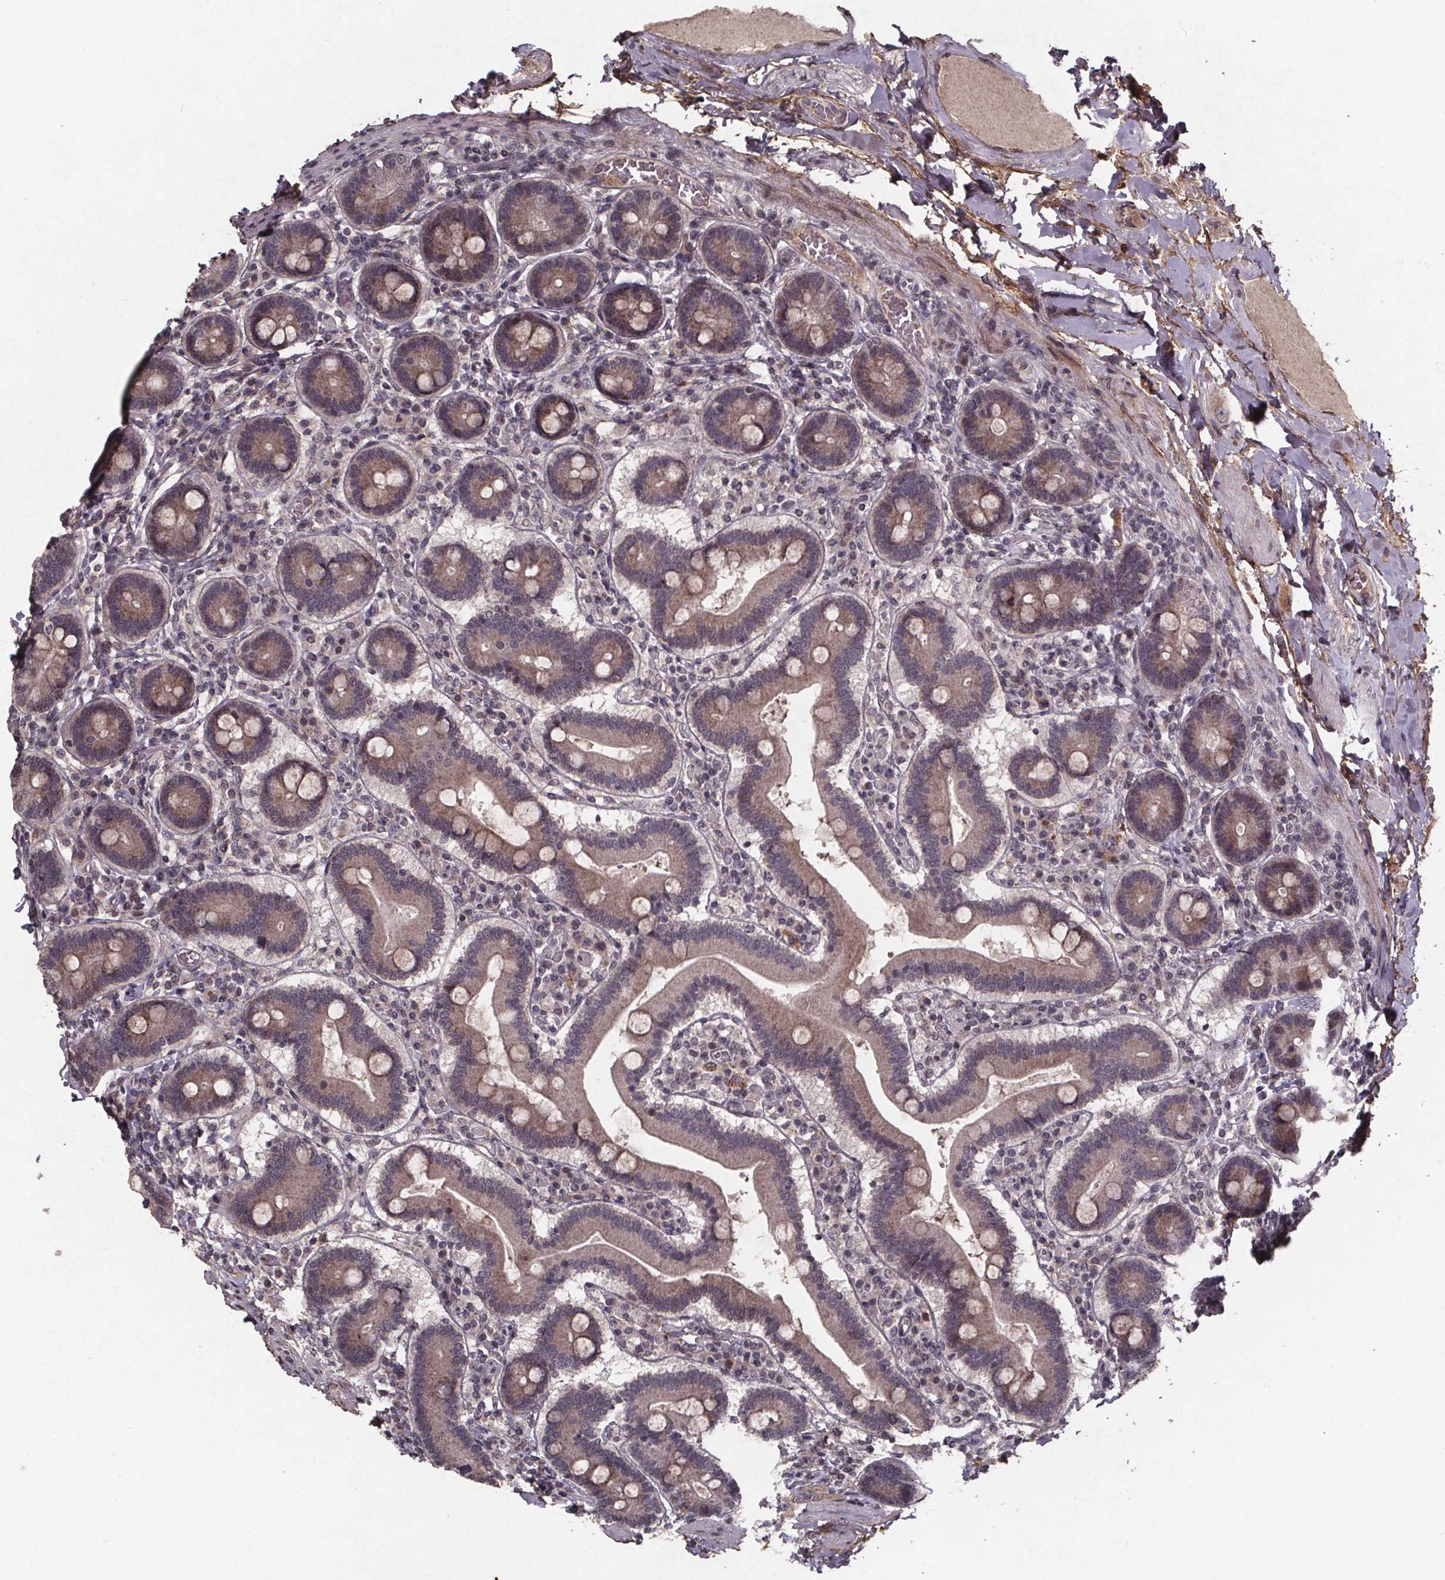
{"staining": {"intensity": "weak", "quantity": "25%-75%", "location": "cytoplasmic/membranous"}, "tissue": "duodenum", "cell_type": "Glandular cells", "image_type": "normal", "snomed": [{"axis": "morphology", "description": "Normal tissue, NOS"}, {"axis": "topography", "description": "Duodenum"}], "caption": "Immunohistochemical staining of unremarkable human duodenum displays low levels of weak cytoplasmic/membranous positivity in approximately 25%-75% of glandular cells. (IHC, brightfield microscopy, high magnification).", "gene": "GPX3", "patient": {"sex": "female", "age": 62}}